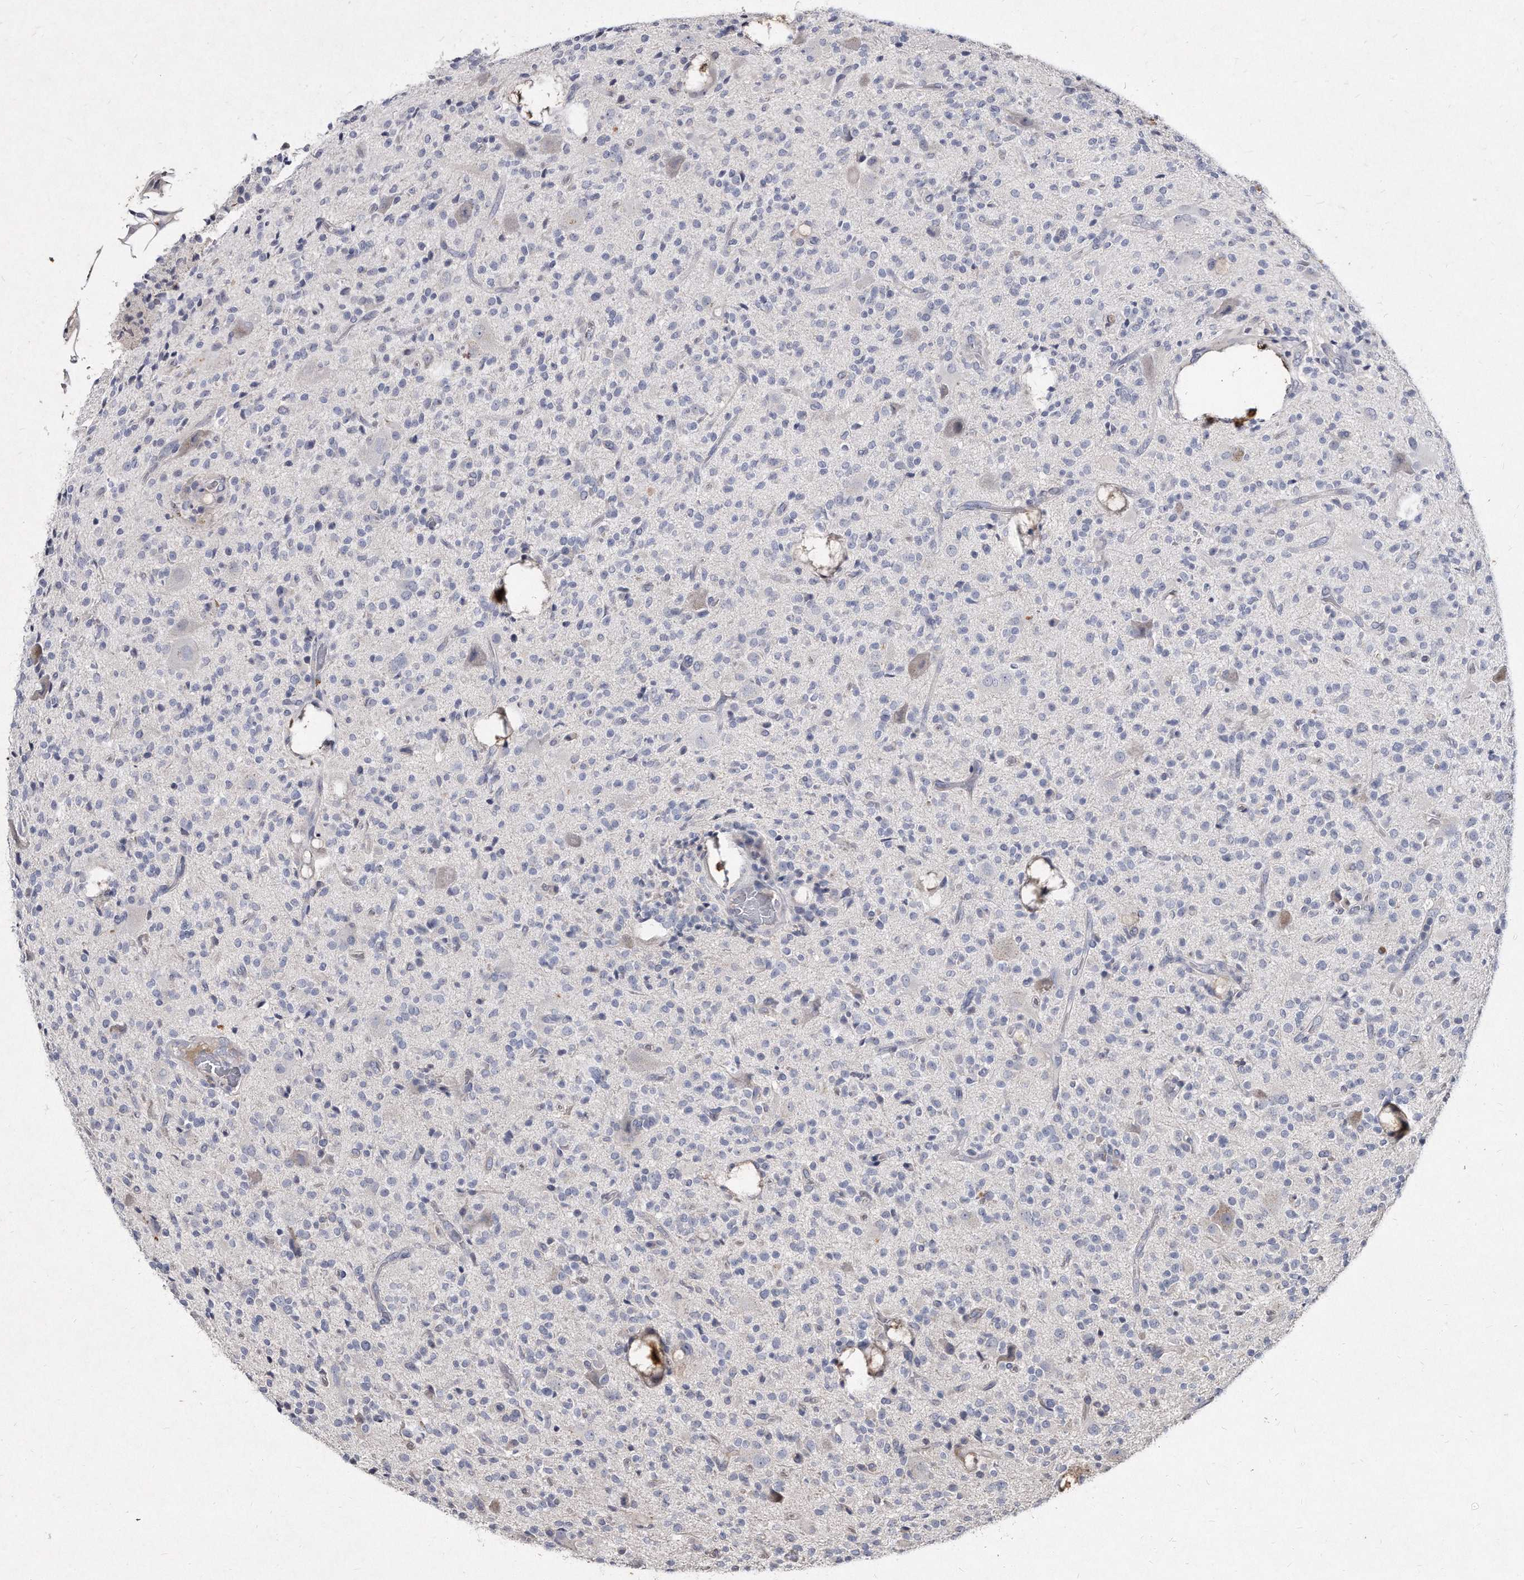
{"staining": {"intensity": "negative", "quantity": "none", "location": "none"}, "tissue": "glioma", "cell_type": "Tumor cells", "image_type": "cancer", "snomed": [{"axis": "morphology", "description": "Glioma, malignant, High grade"}, {"axis": "topography", "description": "Brain"}], "caption": "Micrograph shows no significant protein expression in tumor cells of malignant glioma (high-grade). Brightfield microscopy of immunohistochemistry stained with DAB (brown) and hematoxylin (blue), captured at high magnification.", "gene": "KLHDC3", "patient": {"sex": "male", "age": 34}}